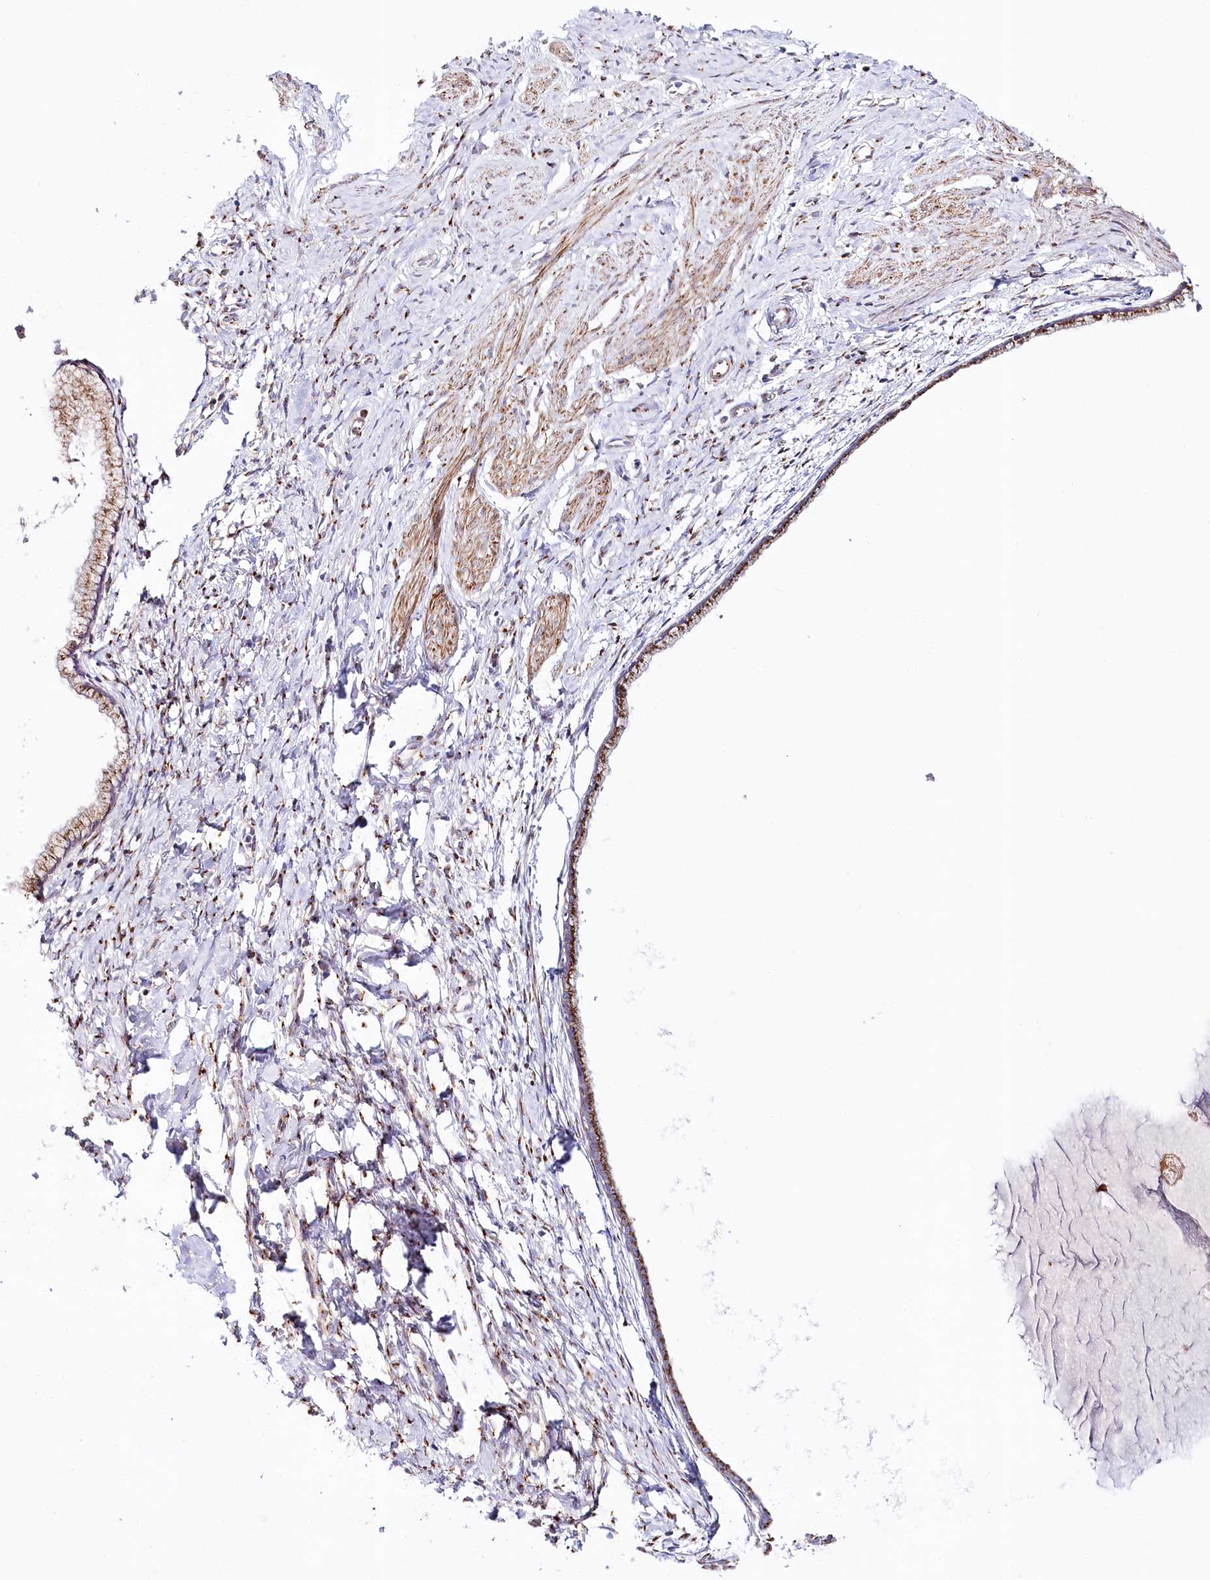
{"staining": {"intensity": "strong", "quantity": ">75%", "location": "cytoplasmic/membranous"}, "tissue": "cervix", "cell_type": "Glandular cells", "image_type": "normal", "snomed": [{"axis": "morphology", "description": "Normal tissue, NOS"}, {"axis": "topography", "description": "Cervix"}], "caption": "Protein analysis of benign cervix demonstrates strong cytoplasmic/membranous positivity in approximately >75% of glandular cells.", "gene": "ABRAXAS2", "patient": {"sex": "female", "age": 75}}